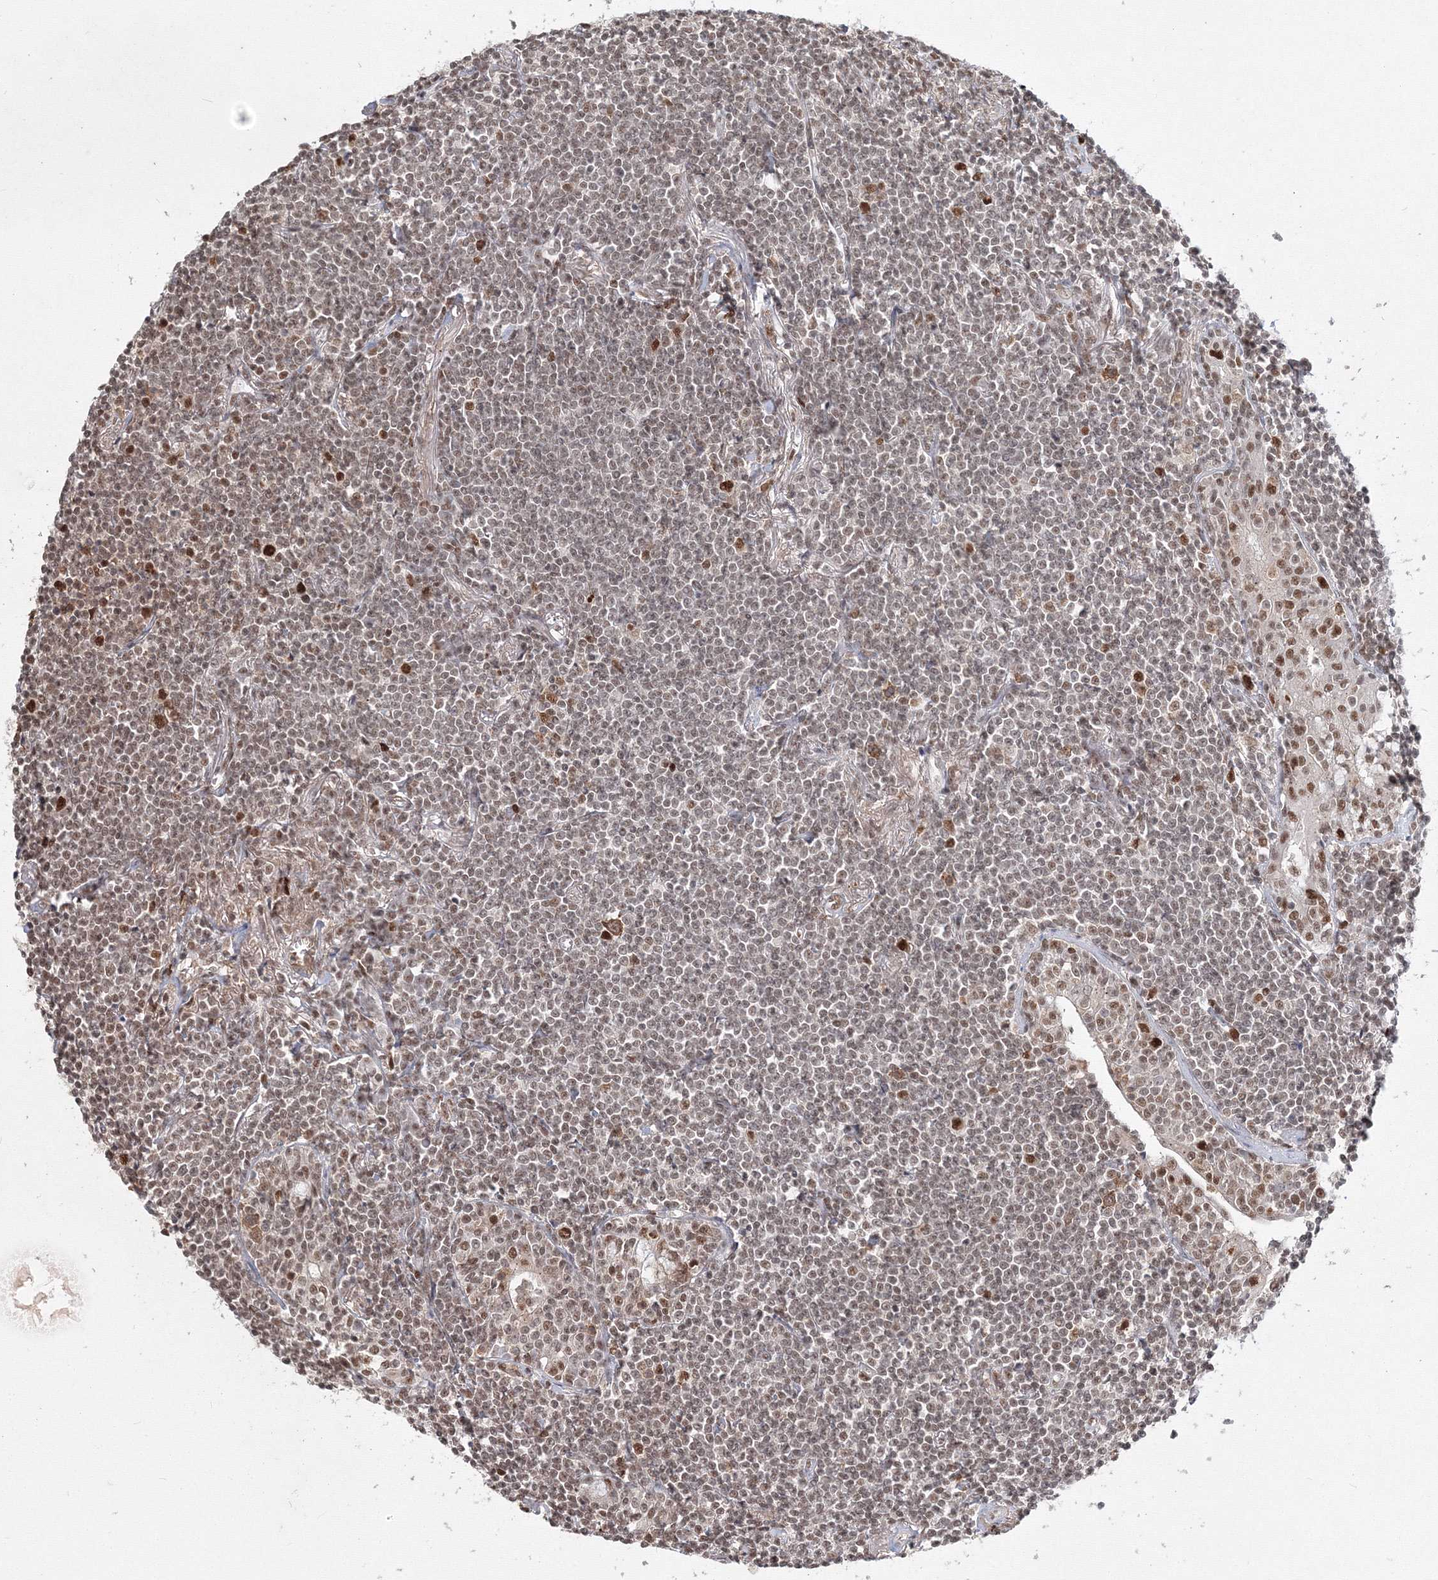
{"staining": {"intensity": "weak", "quantity": "25%-75%", "location": "nuclear"}, "tissue": "lymphoma", "cell_type": "Tumor cells", "image_type": "cancer", "snomed": [{"axis": "morphology", "description": "Malignant lymphoma, non-Hodgkin's type, Low grade"}, {"axis": "topography", "description": "Lung"}], "caption": "Weak nuclear positivity for a protein is seen in about 25%-75% of tumor cells of low-grade malignant lymphoma, non-Hodgkin's type using immunohistochemistry (IHC).", "gene": "IWS1", "patient": {"sex": "female", "age": 71}}